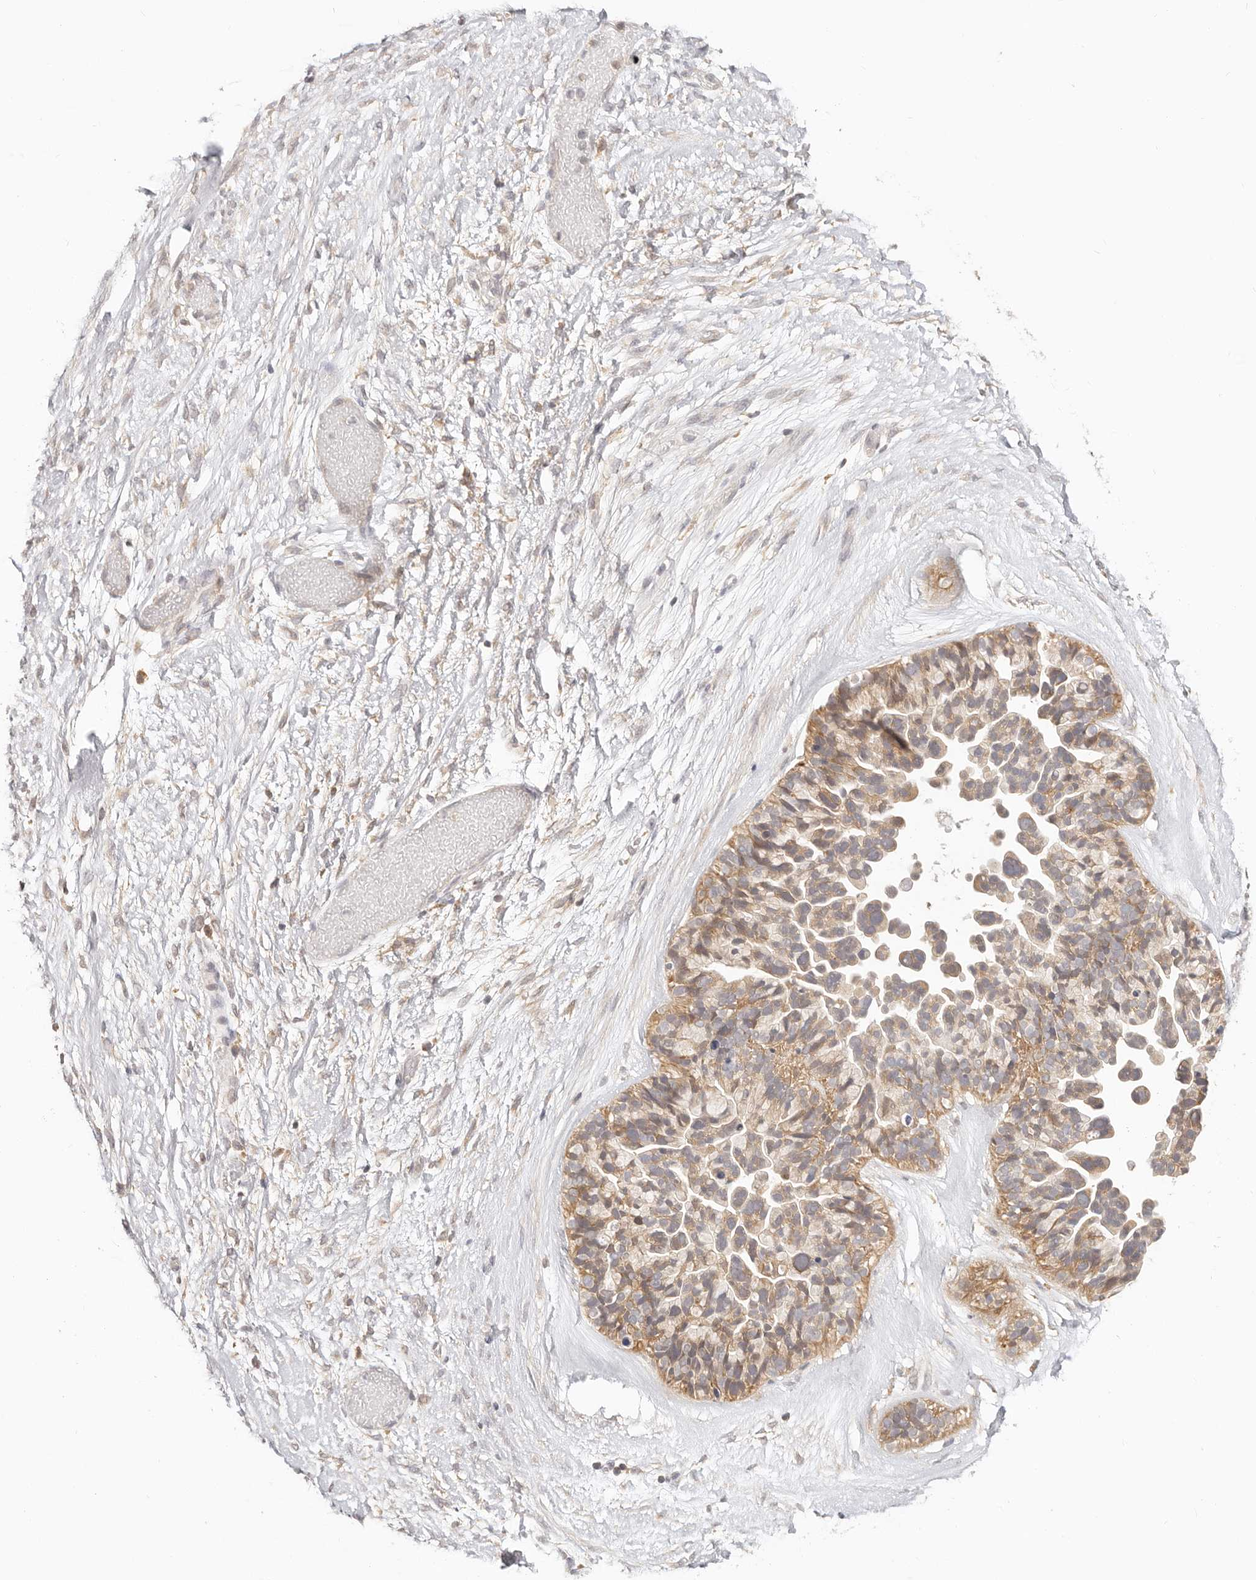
{"staining": {"intensity": "moderate", "quantity": ">75%", "location": "cytoplasmic/membranous"}, "tissue": "ovarian cancer", "cell_type": "Tumor cells", "image_type": "cancer", "snomed": [{"axis": "morphology", "description": "Cystadenocarcinoma, serous, NOS"}, {"axis": "topography", "description": "Ovary"}], "caption": "Immunohistochemical staining of human ovarian serous cystadenocarcinoma displays moderate cytoplasmic/membranous protein expression in approximately >75% of tumor cells. The staining was performed using DAB (3,3'-diaminobenzidine) to visualize the protein expression in brown, while the nuclei were stained in blue with hematoxylin (Magnification: 20x).", "gene": "DTNBP1", "patient": {"sex": "female", "age": 56}}